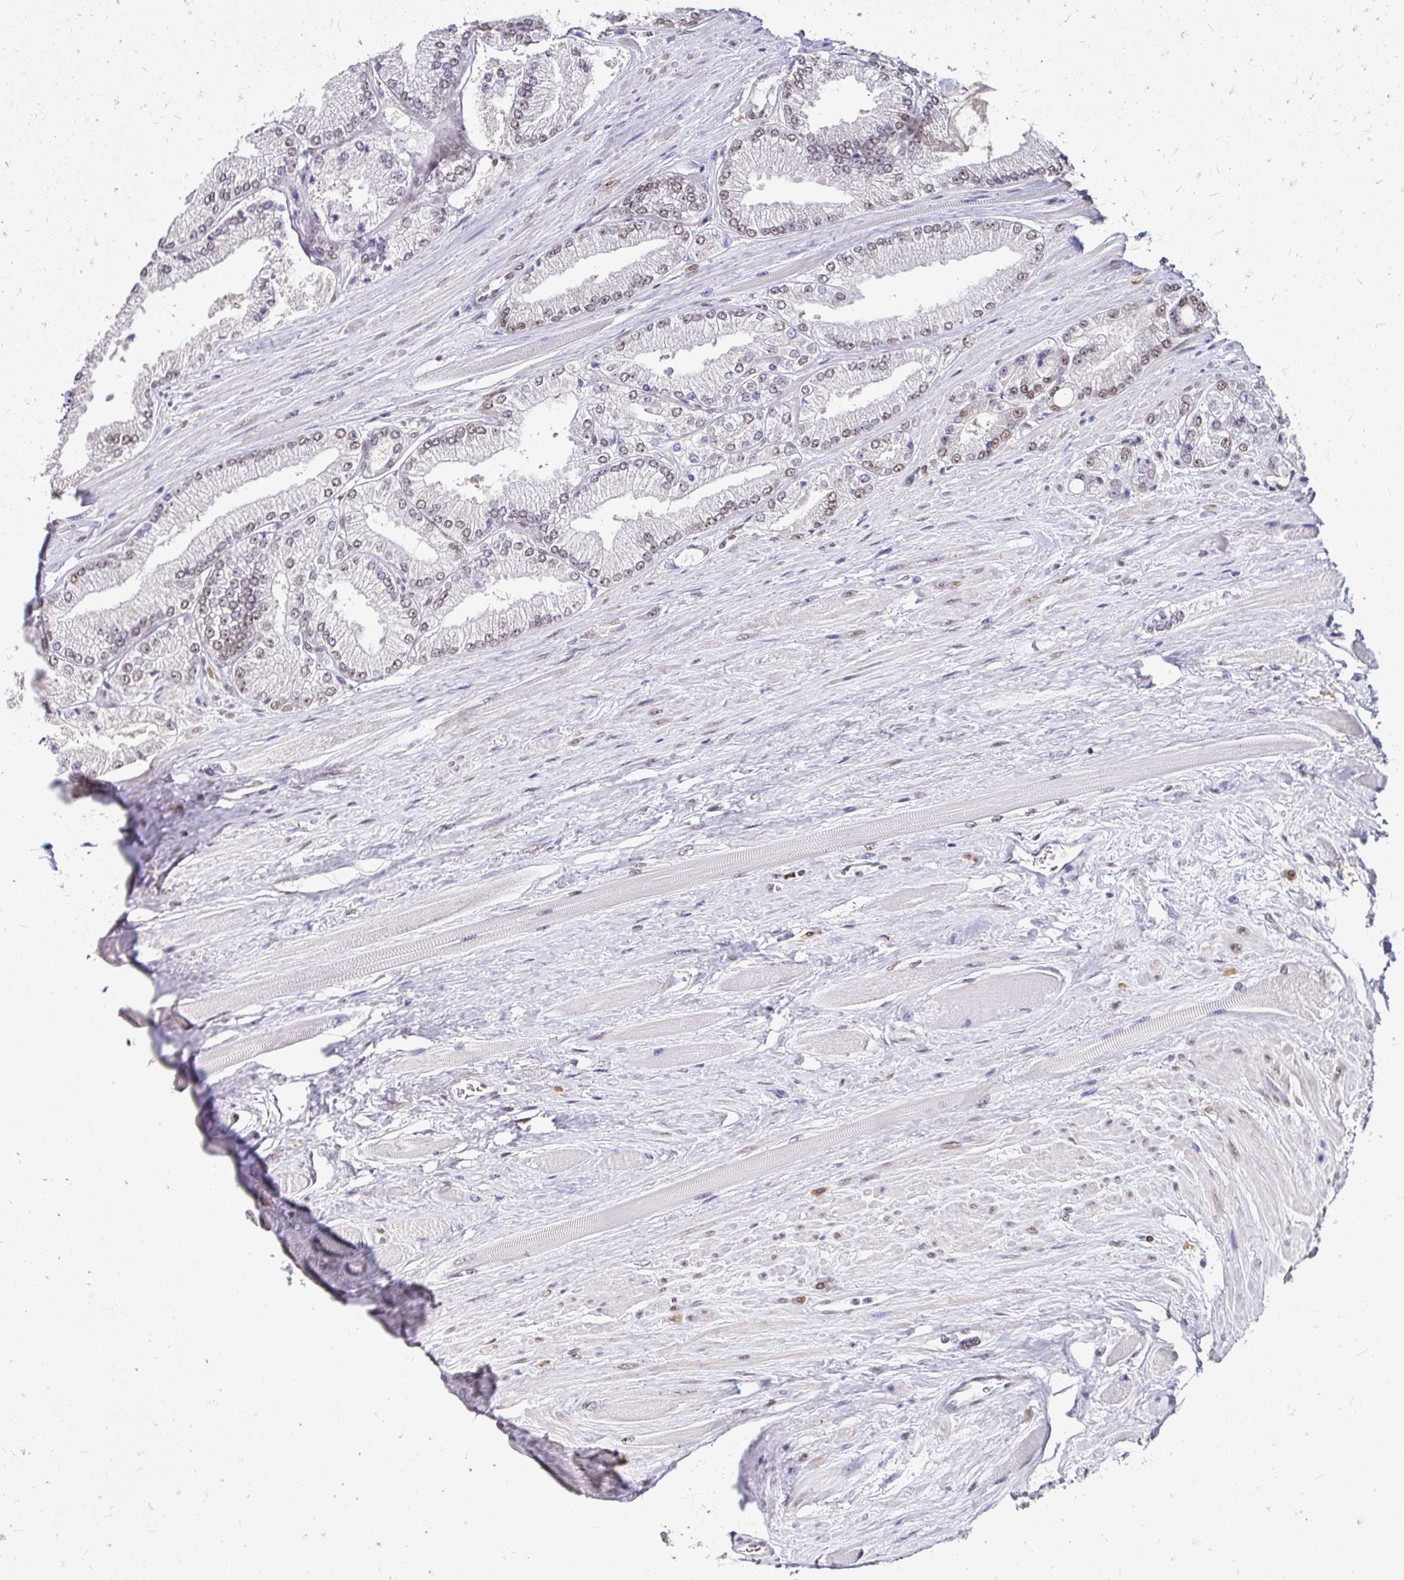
{"staining": {"intensity": "weak", "quantity": "25%-75%", "location": "nuclear"}, "tissue": "prostate cancer", "cell_type": "Tumor cells", "image_type": "cancer", "snomed": [{"axis": "morphology", "description": "Adenocarcinoma, Low grade"}, {"axis": "topography", "description": "Prostate"}], "caption": "Protein staining displays weak nuclear expression in approximately 25%-75% of tumor cells in prostate adenocarcinoma (low-grade). (Brightfield microscopy of DAB IHC at high magnification).", "gene": "RIMS4", "patient": {"sex": "male", "age": 67}}